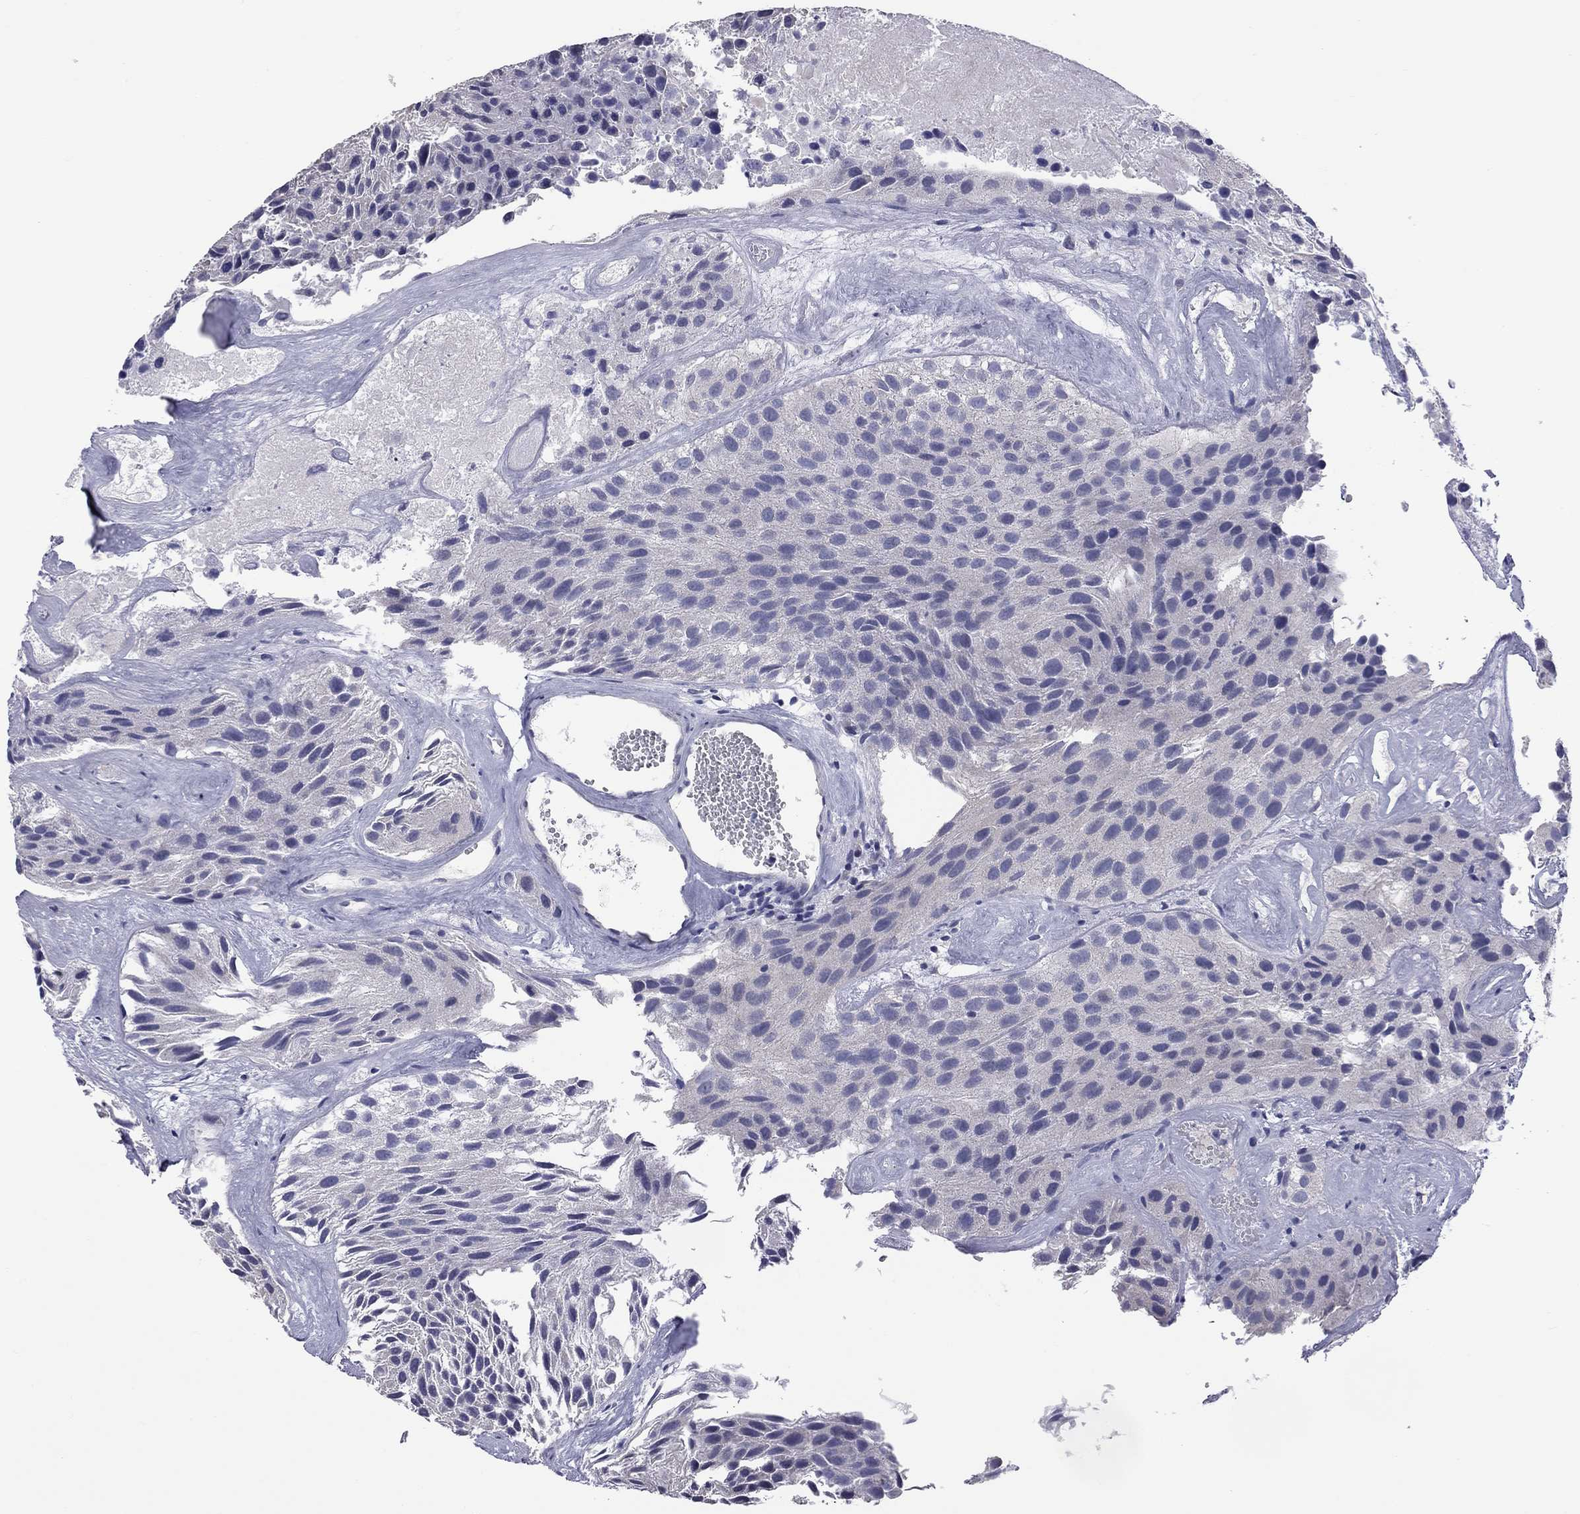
{"staining": {"intensity": "negative", "quantity": "none", "location": "none"}, "tissue": "urothelial cancer", "cell_type": "Tumor cells", "image_type": "cancer", "snomed": [{"axis": "morphology", "description": "Urothelial carcinoma, Low grade"}, {"axis": "topography", "description": "Urinary bladder"}], "caption": "Immunohistochemistry of human urothelial cancer exhibits no positivity in tumor cells.", "gene": "HYLS1", "patient": {"sex": "female", "age": 87}}